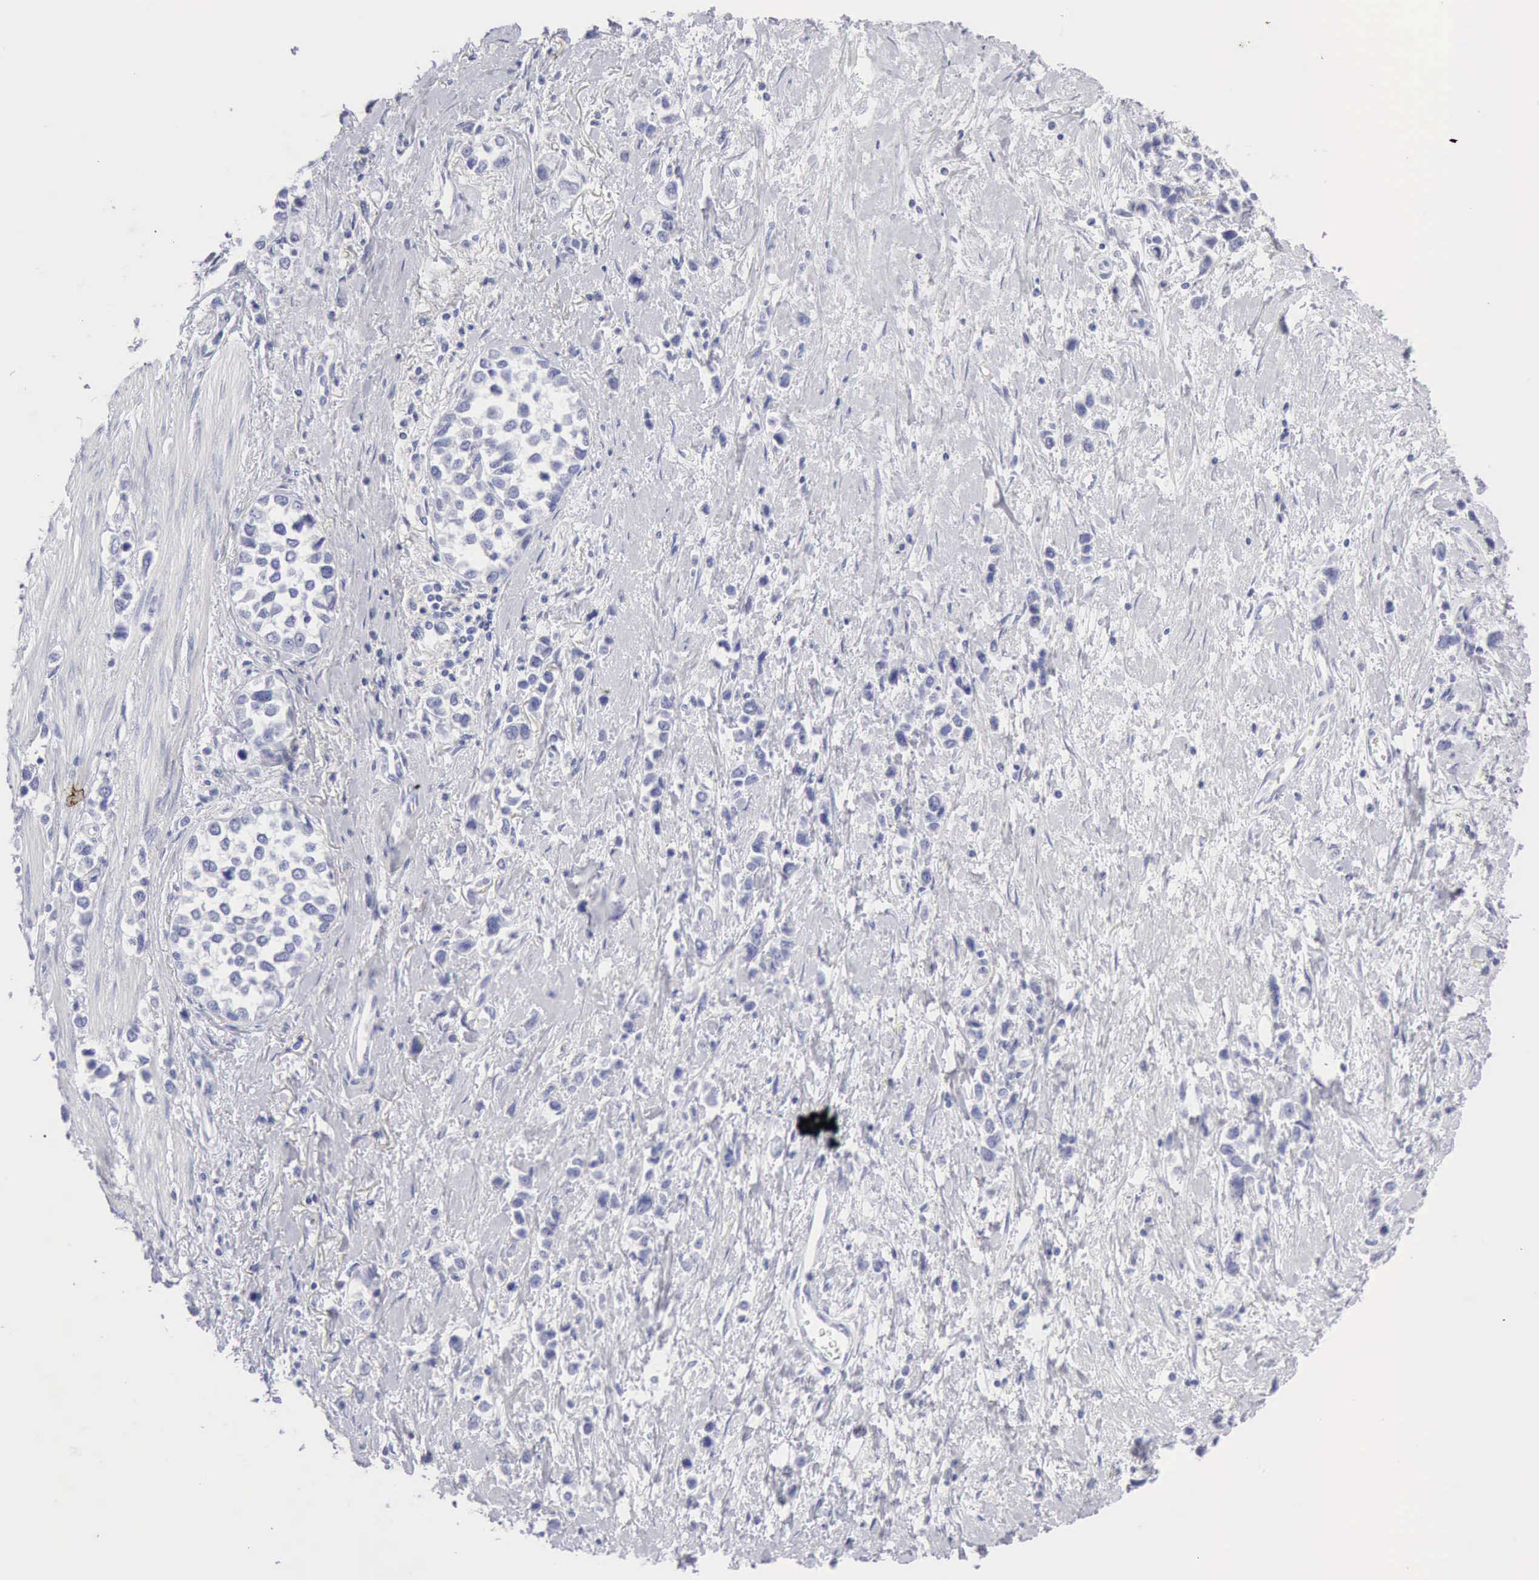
{"staining": {"intensity": "negative", "quantity": "none", "location": "none"}, "tissue": "stomach cancer", "cell_type": "Tumor cells", "image_type": "cancer", "snomed": [{"axis": "morphology", "description": "Adenocarcinoma, NOS"}, {"axis": "topography", "description": "Stomach, upper"}], "caption": "An IHC photomicrograph of adenocarcinoma (stomach) is shown. There is no staining in tumor cells of adenocarcinoma (stomach). (DAB IHC visualized using brightfield microscopy, high magnification).", "gene": "KRT10", "patient": {"sex": "male", "age": 76}}